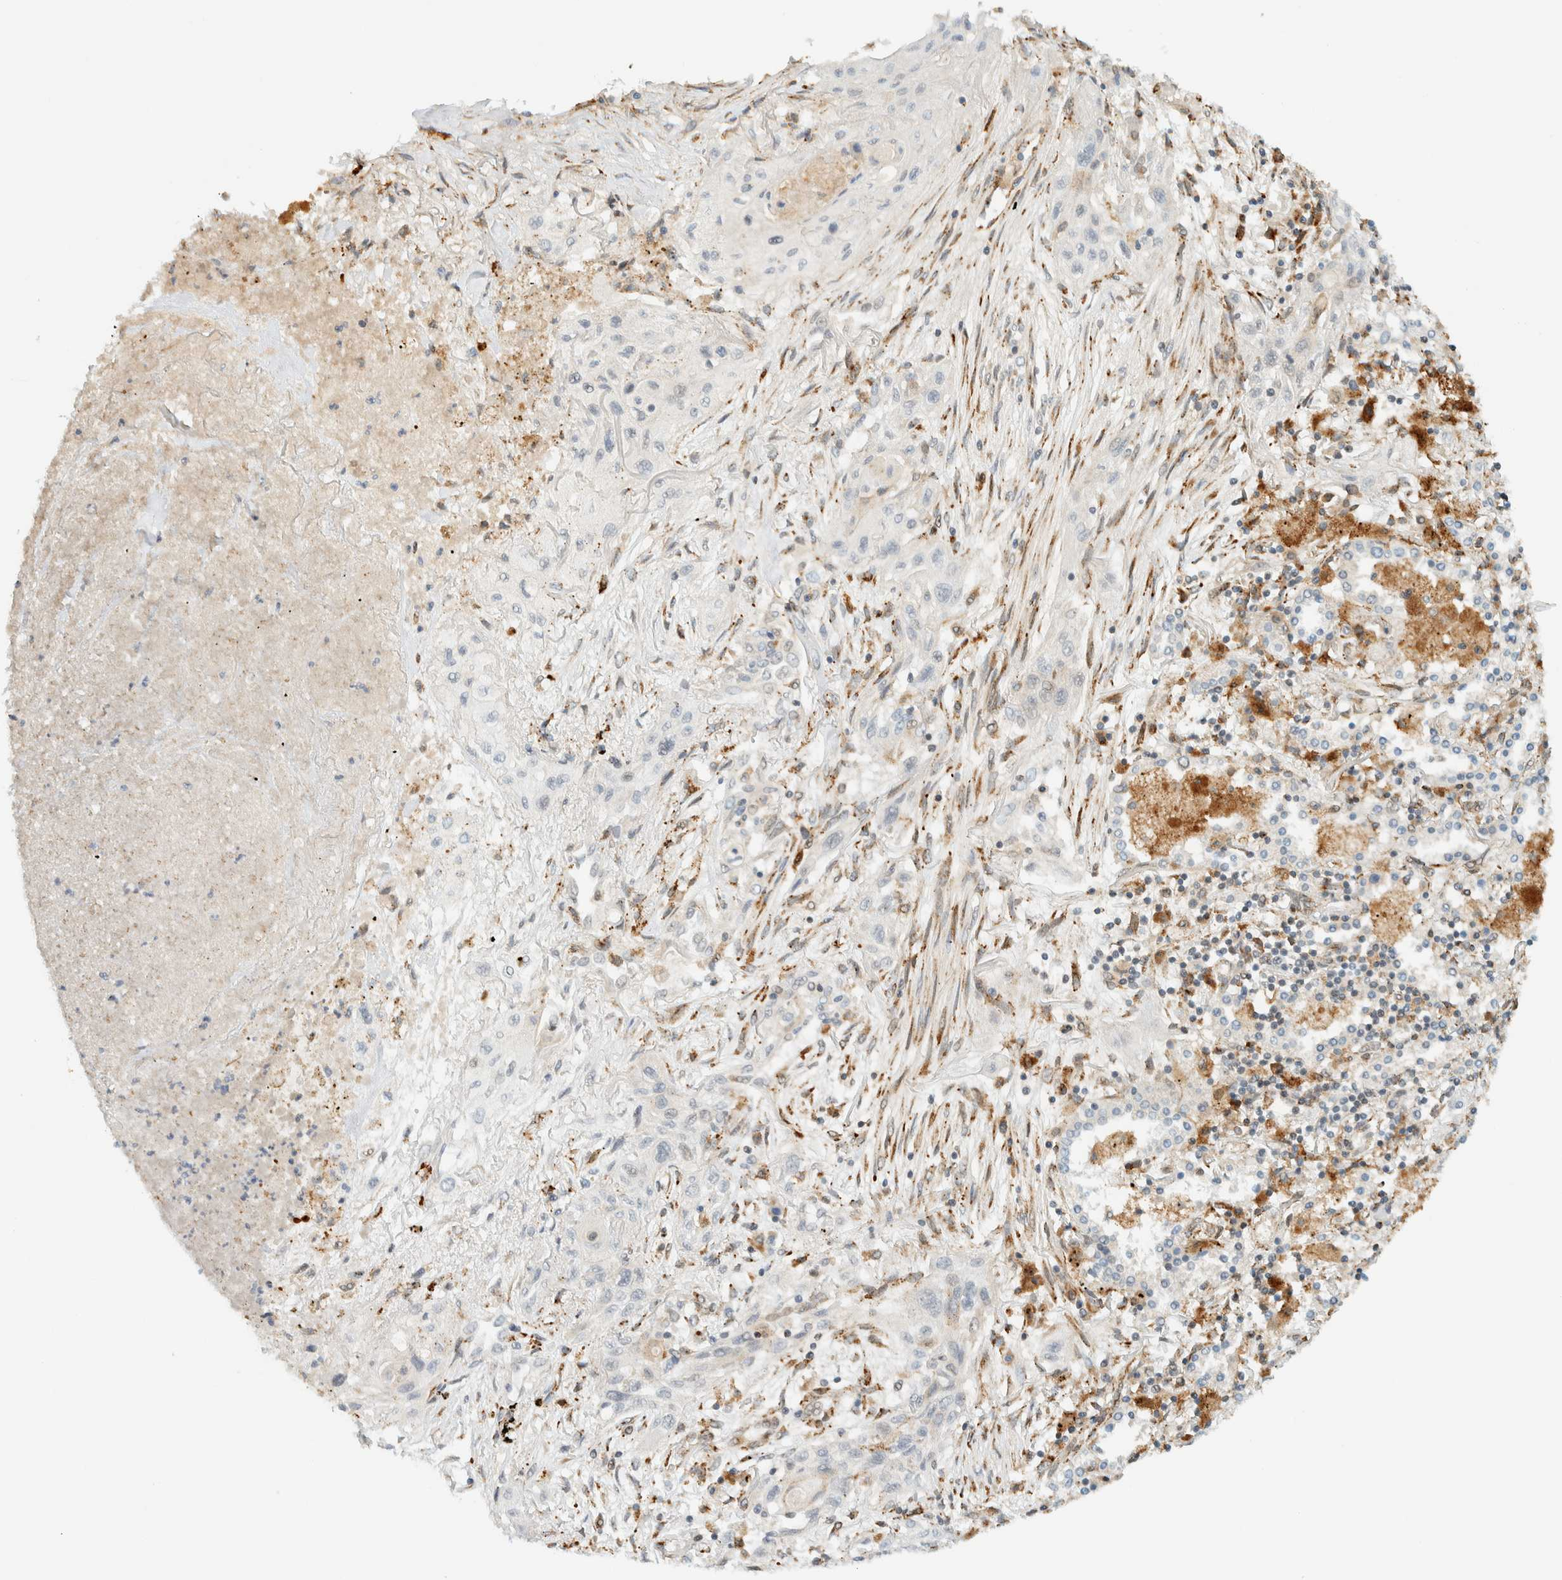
{"staining": {"intensity": "negative", "quantity": "none", "location": "none"}, "tissue": "lung cancer", "cell_type": "Tumor cells", "image_type": "cancer", "snomed": [{"axis": "morphology", "description": "Squamous cell carcinoma, NOS"}, {"axis": "topography", "description": "Lung"}], "caption": "A high-resolution histopathology image shows IHC staining of lung cancer, which displays no significant staining in tumor cells.", "gene": "ITPRID1", "patient": {"sex": "female", "age": 47}}